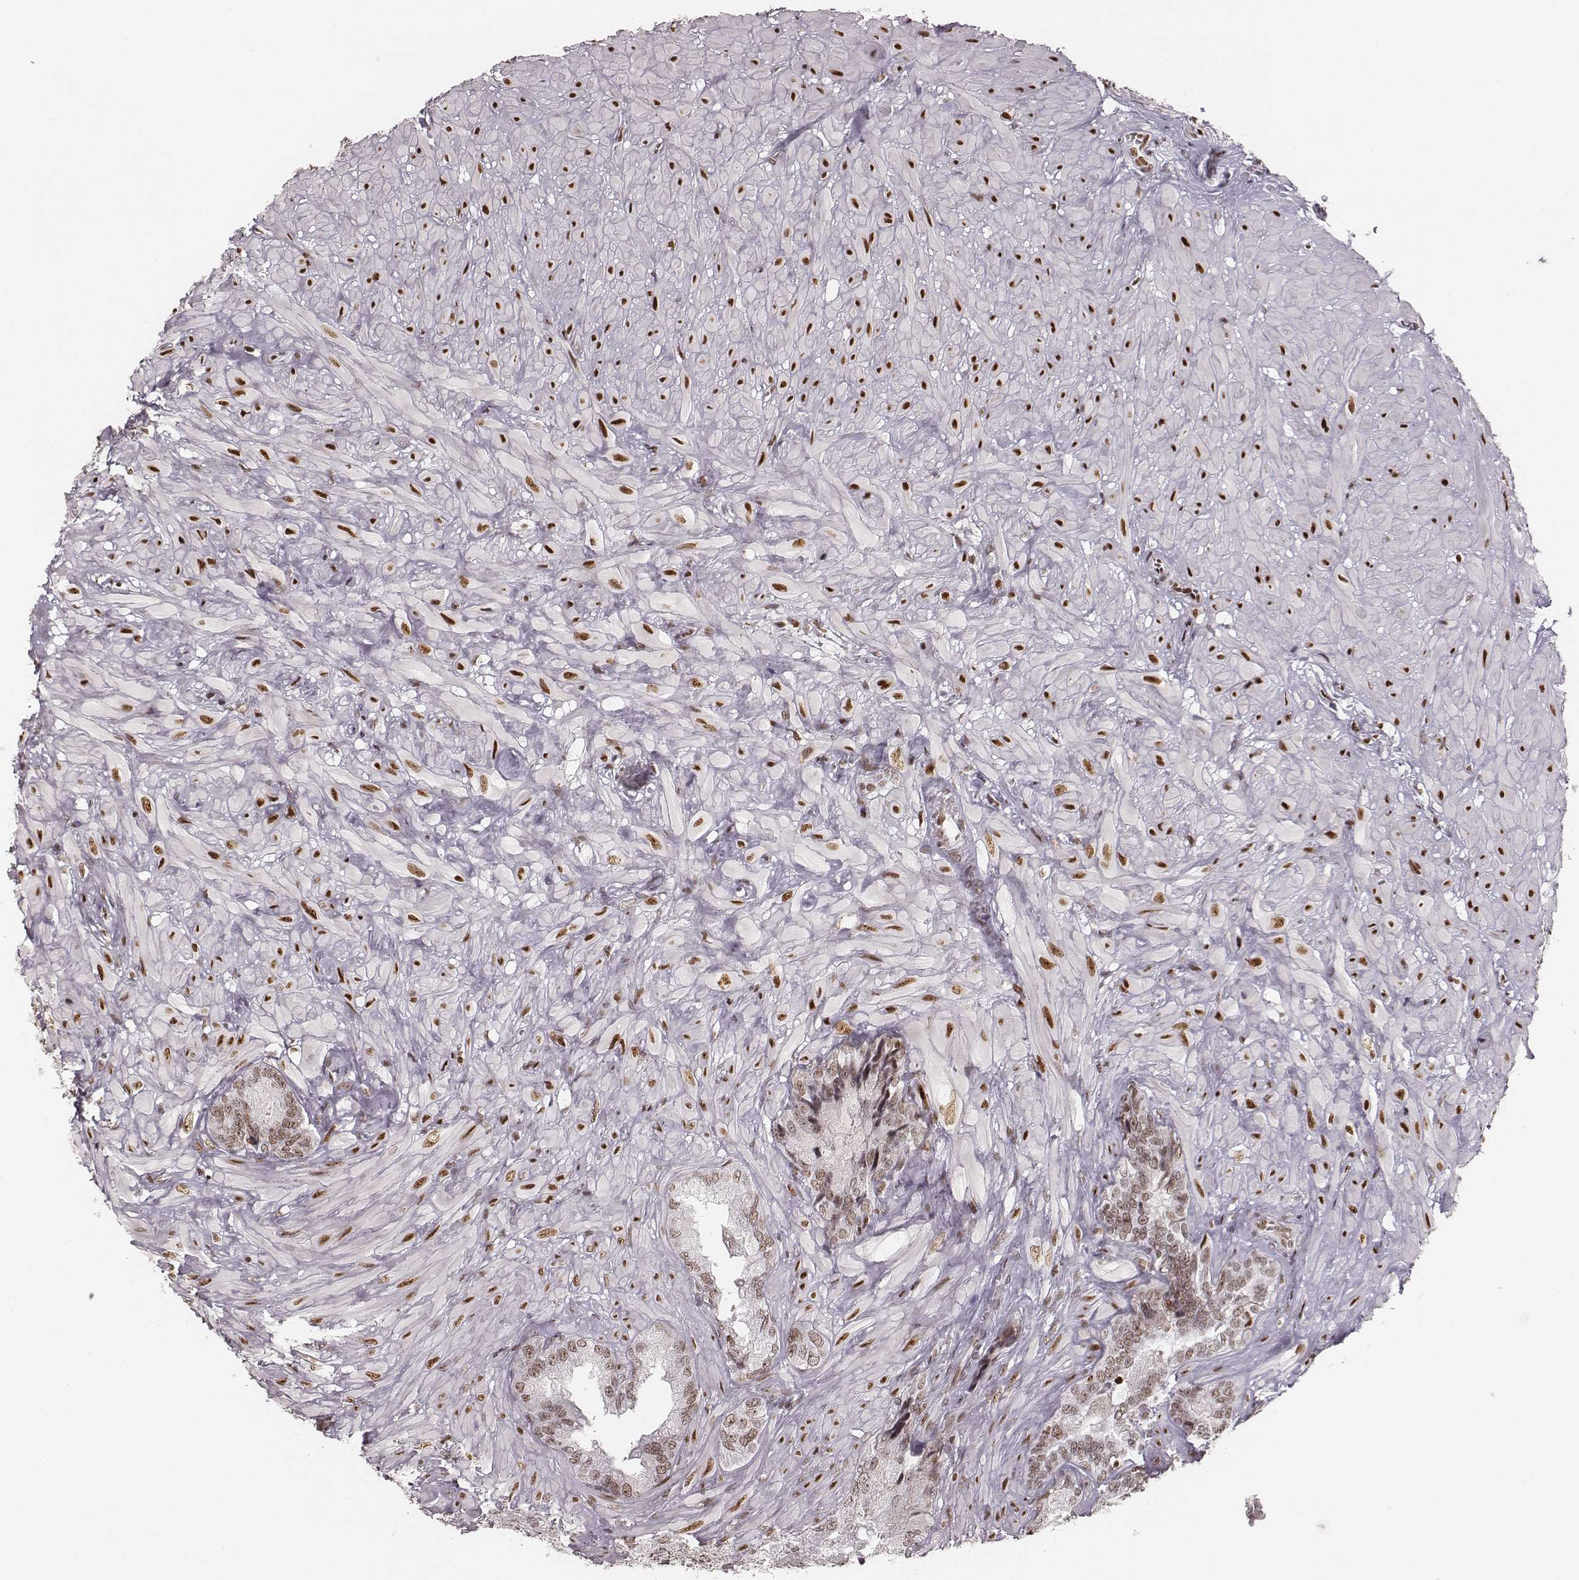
{"staining": {"intensity": "moderate", "quantity": ">75%", "location": "nuclear"}, "tissue": "seminal vesicle", "cell_type": "Glandular cells", "image_type": "normal", "snomed": [{"axis": "morphology", "description": "Normal tissue, NOS"}, {"axis": "topography", "description": "Seminal veicle"}], "caption": "Glandular cells exhibit moderate nuclear expression in approximately >75% of cells in benign seminal vesicle.", "gene": "PARP1", "patient": {"sex": "male", "age": 72}}